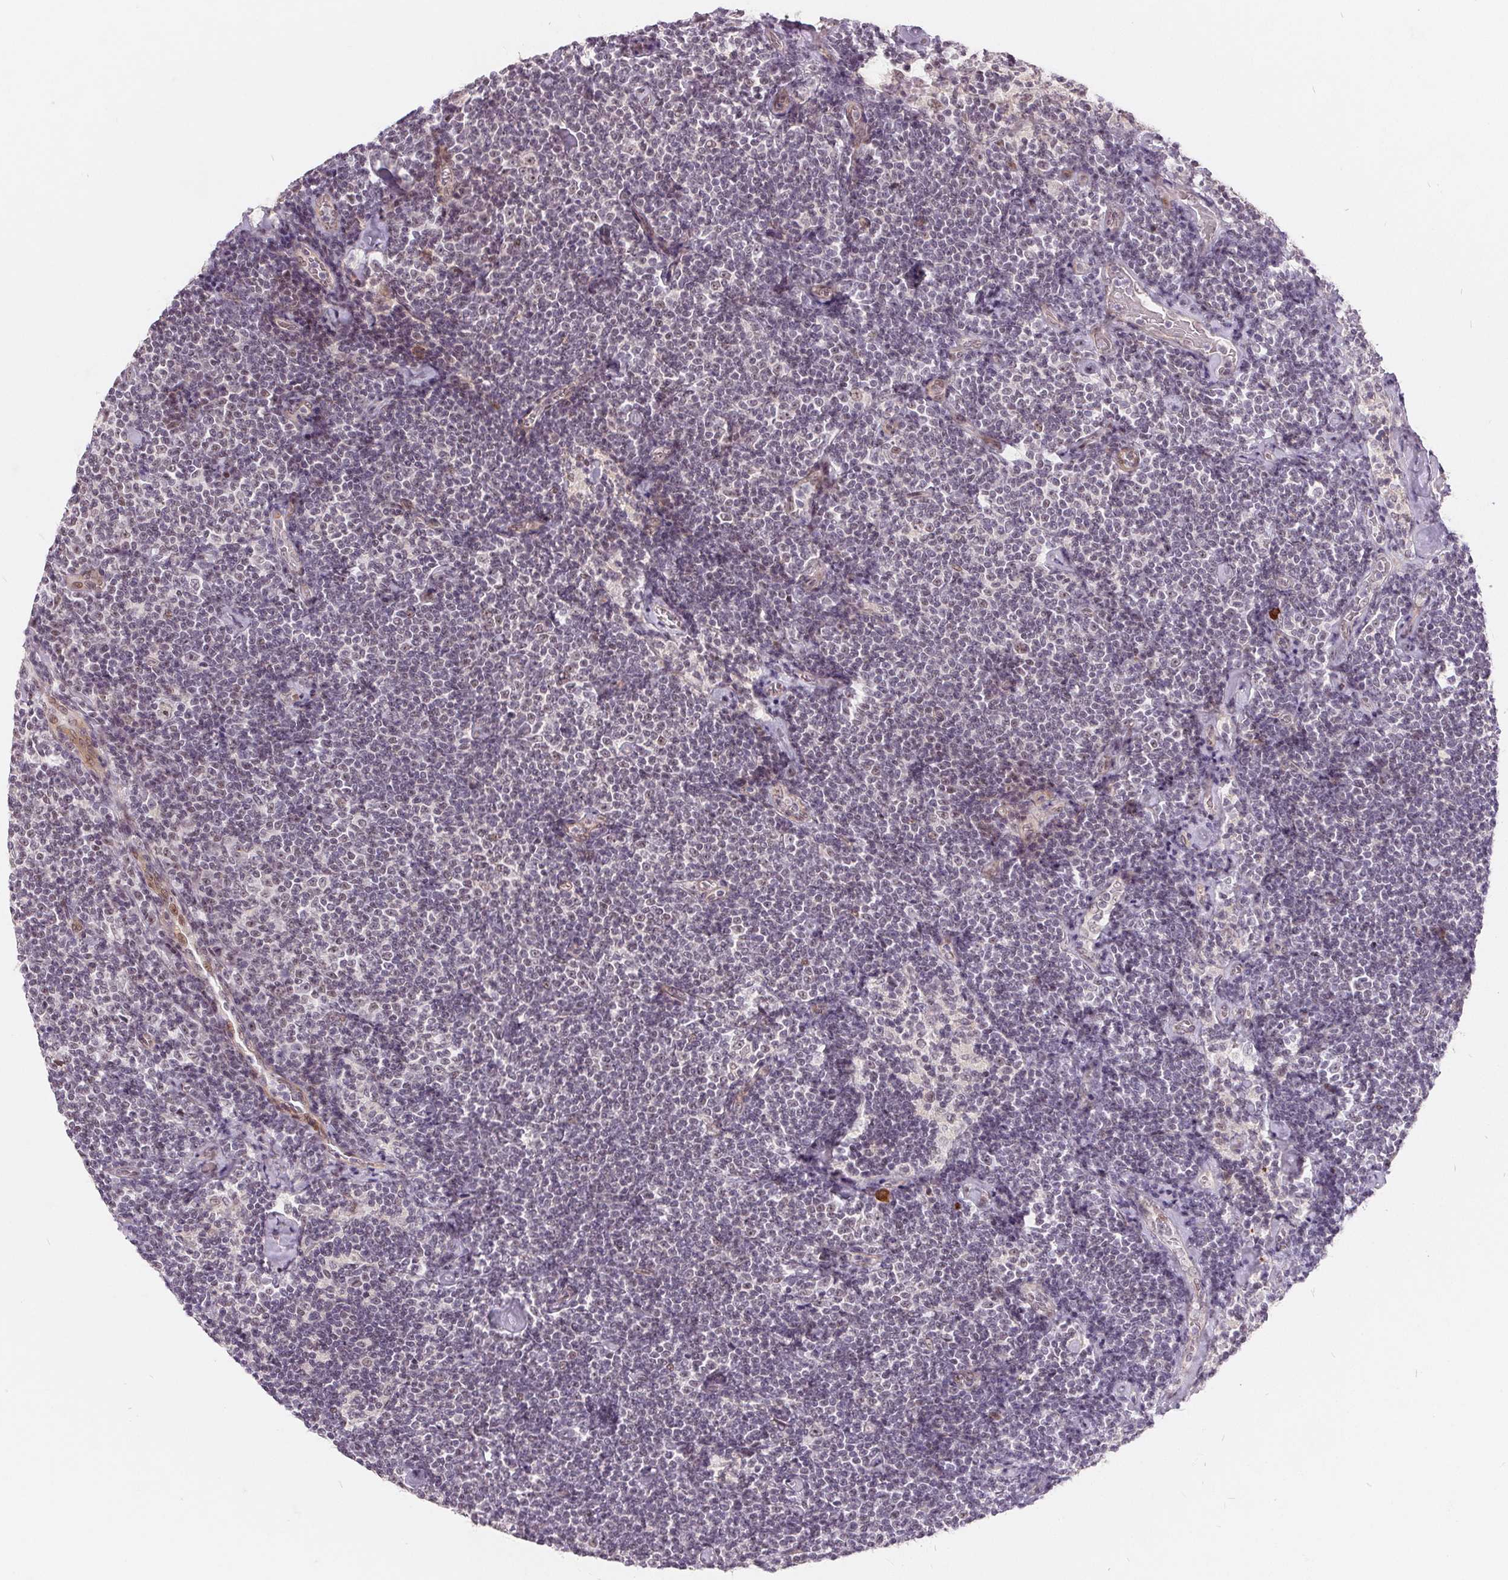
{"staining": {"intensity": "moderate", "quantity": "<25%", "location": "nuclear"}, "tissue": "lymphoma", "cell_type": "Tumor cells", "image_type": "cancer", "snomed": [{"axis": "morphology", "description": "Malignant lymphoma, non-Hodgkin's type, Low grade"}, {"axis": "topography", "description": "Lymph node"}], "caption": "A high-resolution histopathology image shows immunohistochemistry (IHC) staining of low-grade malignant lymphoma, non-Hodgkin's type, which reveals moderate nuclear positivity in about <25% of tumor cells. (DAB IHC, brown staining for protein, blue staining for nuclei).", "gene": "NRG2", "patient": {"sex": "male", "age": 81}}